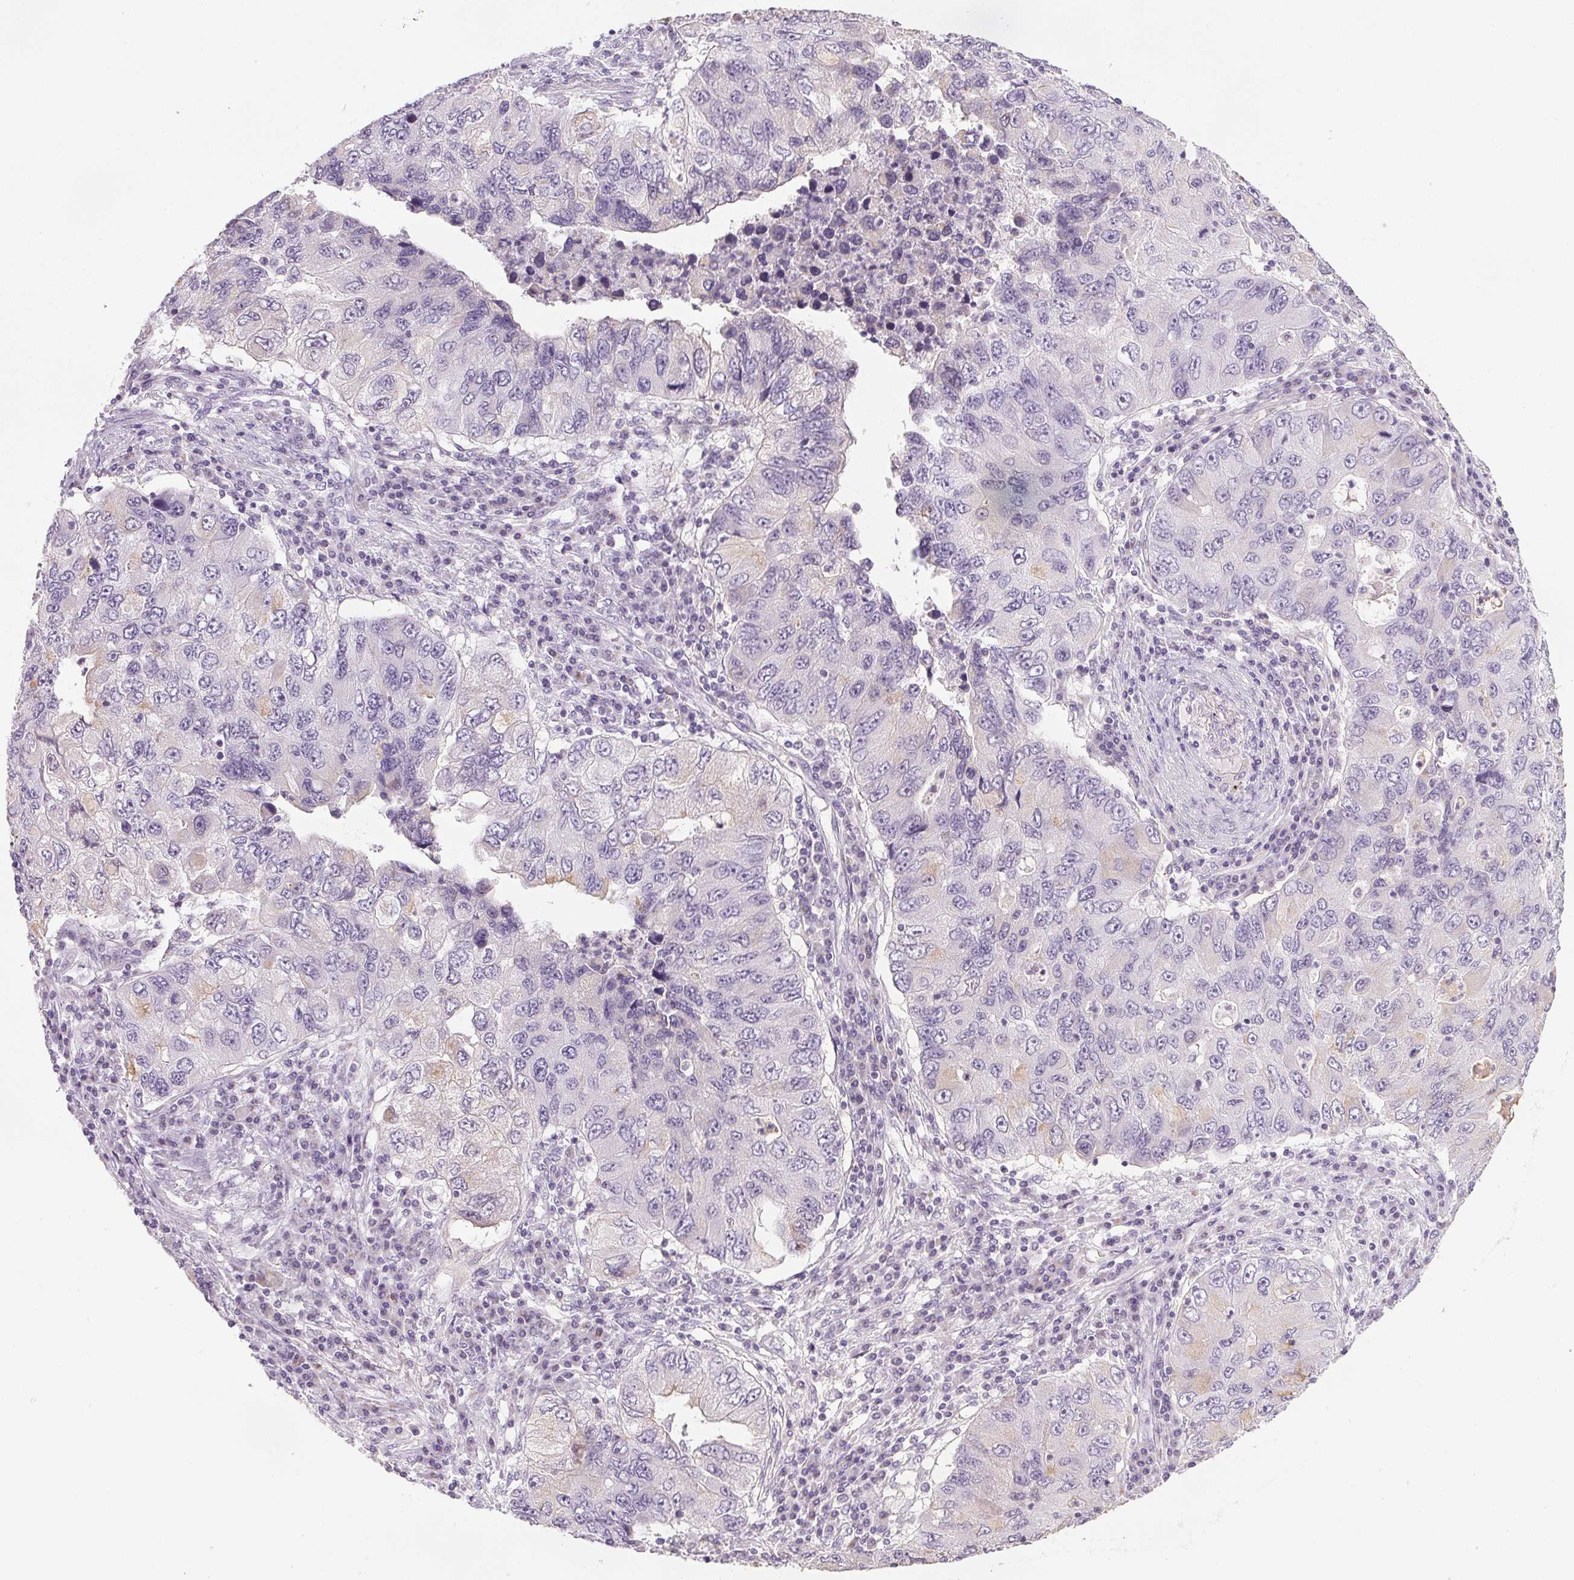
{"staining": {"intensity": "negative", "quantity": "none", "location": "none"}, "tissue": "lung cancer", "cell_type": "Tumor cells", "image_type": "cancer", "snomed": [{"axis": "morphology", "description": "Adenocarcinoma, NOS"}, {"axis": "morphology", "description": "Adenocarcinoma, metastatic, NOS"}, {"axis": "topography", "description": "Lymph node"}, {"axis": "topography", "description": "Lung"}], "caption": "This is a photomicrograph of immunohistochemistry staining of lung cancer (adenocarcinoma), which shows no staining in tumor cells.", "gene": "COL7A1", "patient": {"sex": "female", "age": 54}}